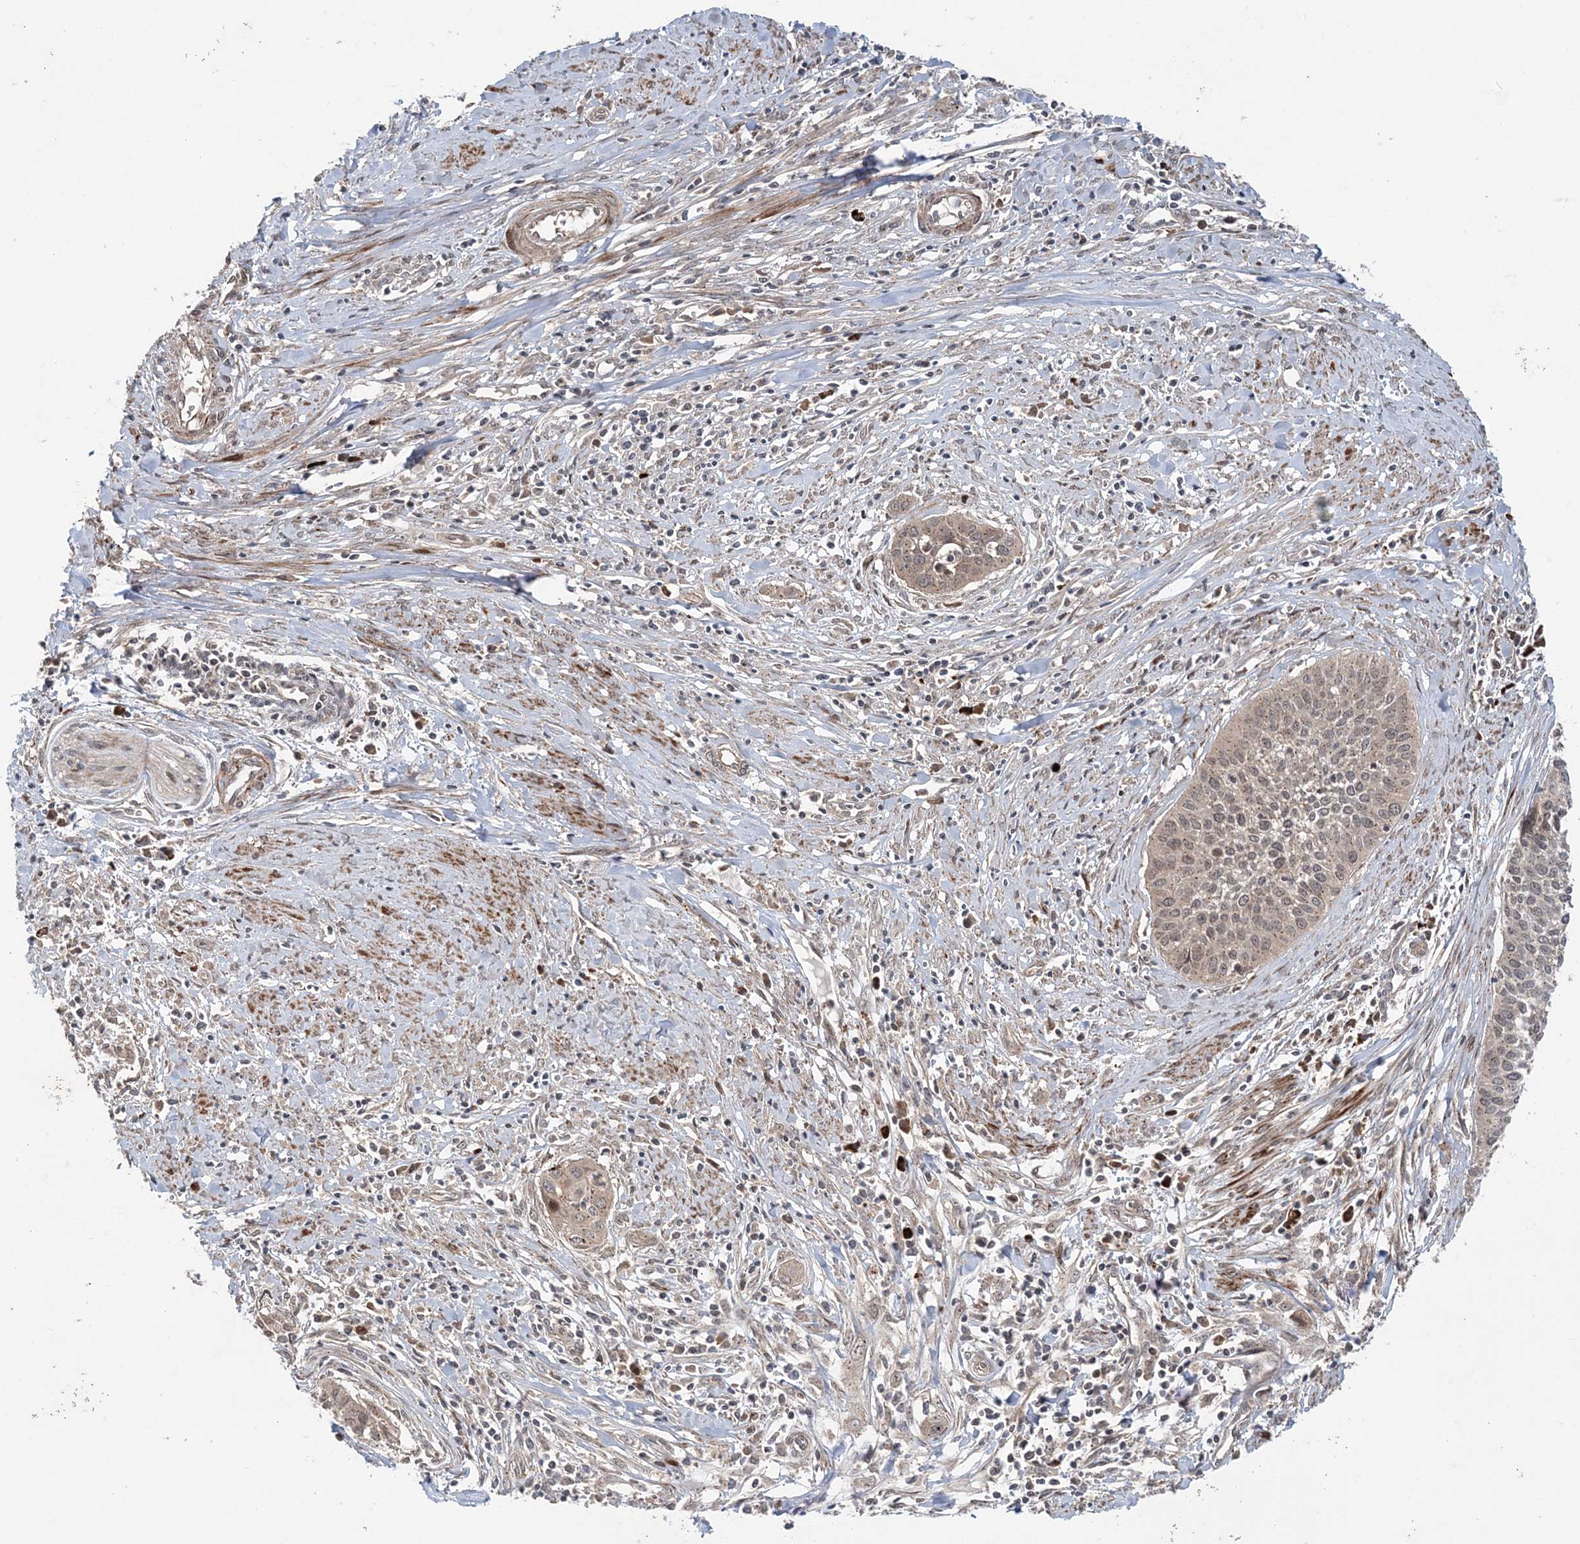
{"staining": {"intensity": "weak", "quantity": "25%-75%", "location": "cytoplasmic/membranous"}, "tissue": "cervical cancer", "cell_type": "Tumor cells", "image_type": "cancer", "snomed": [{"axis": "morphology", "description": "Squamous cell carcinoma, NOS"}, {"axis": "topography", "description": "Cervix"}], "caption": "Weak cytoplasmic/membranous expression for a protein is appreciated in approximately 25%-75% of tumor cells of squamous cell carcinoma (cervical) using immunohistochemistry (IHC).", "gene": "UBTD2", "patient": {"sex": "female", "age": 34}}